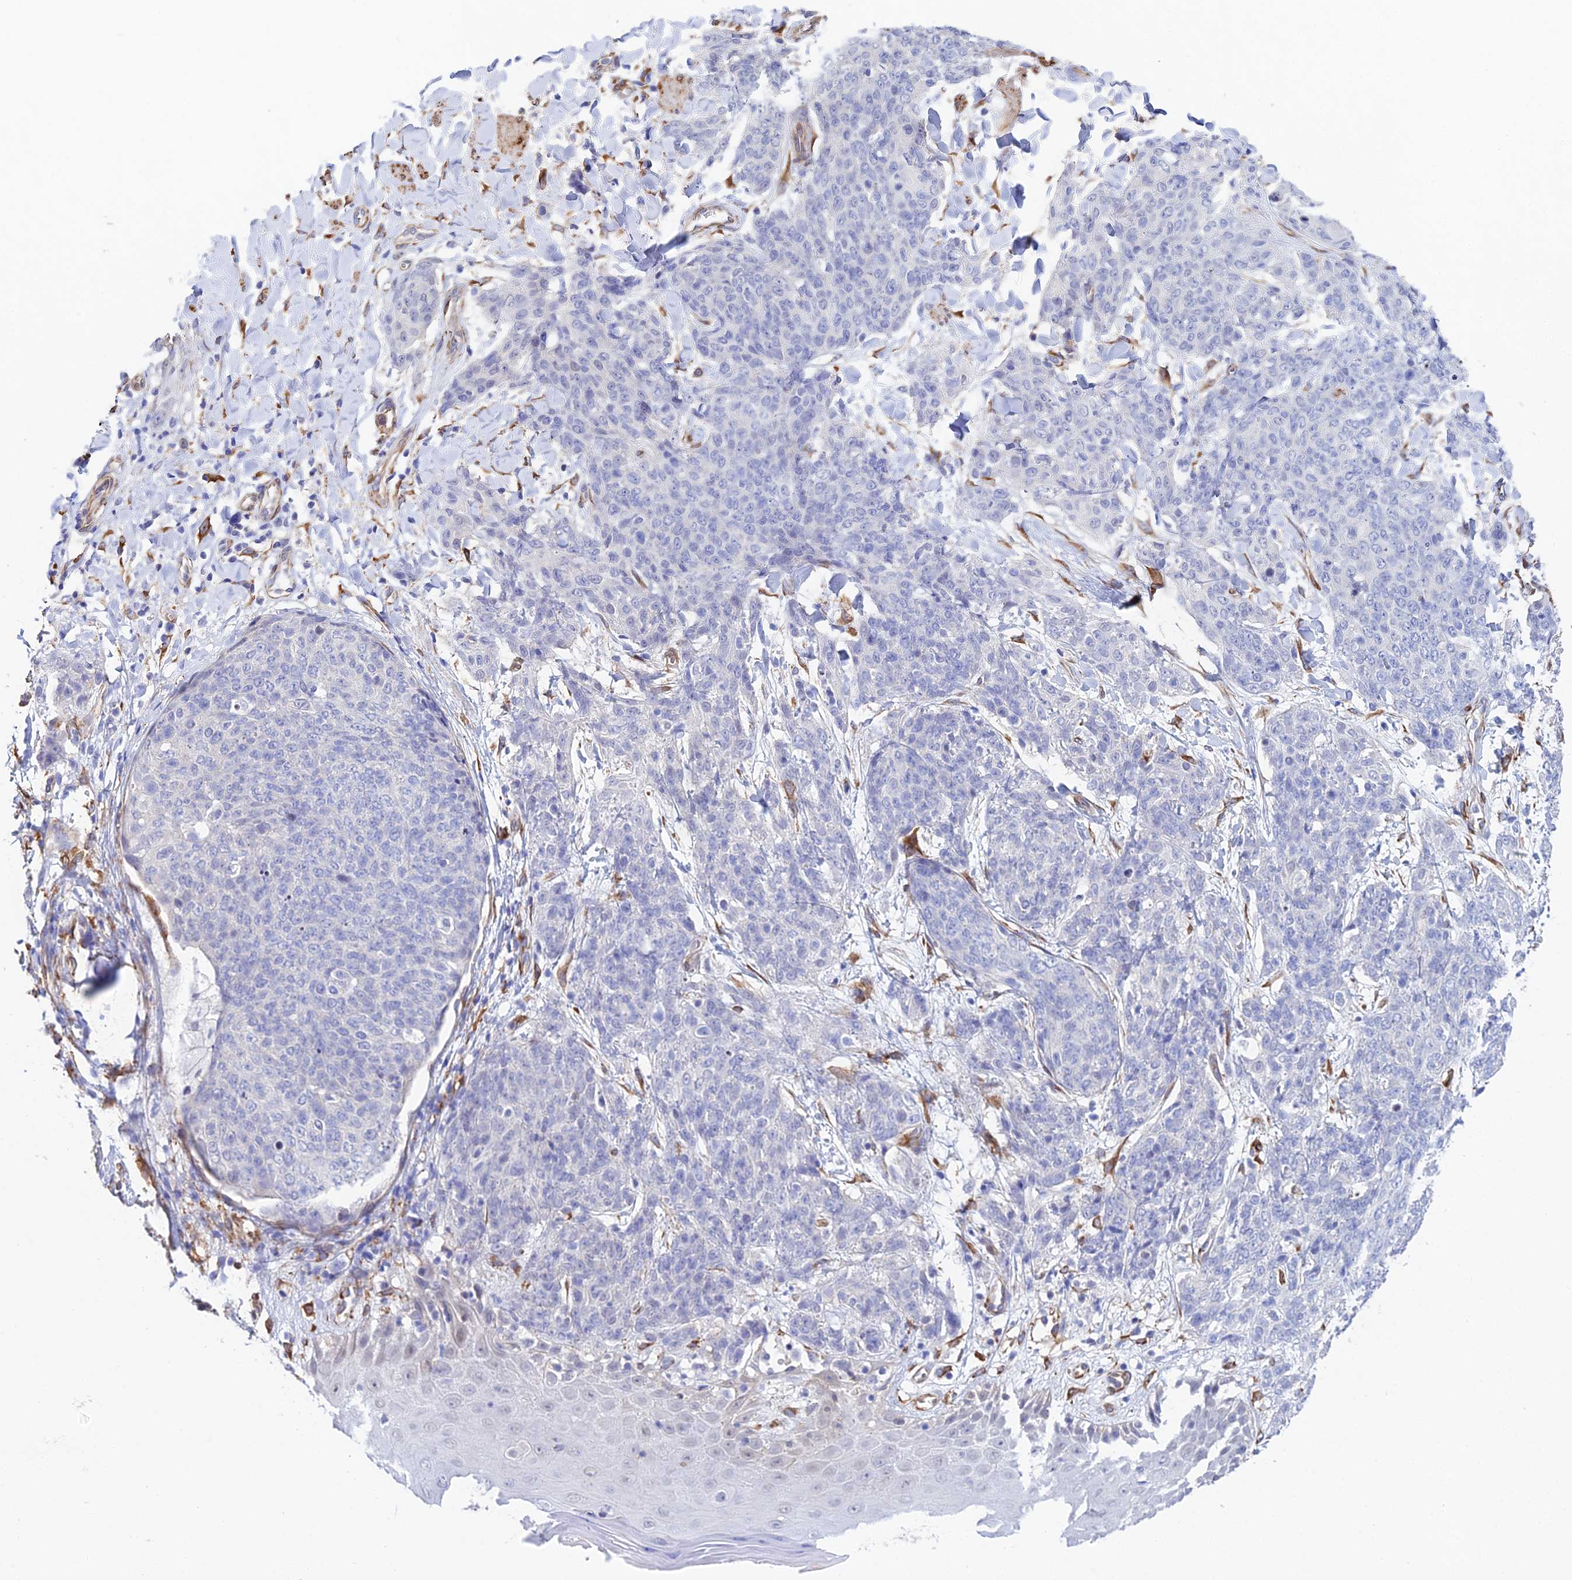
{"staining": {"intensity": "negative", "quantity": "none", "location": "none"}, "tissue": "skin cancer", "cell_type": "Tumor cells", "image_type": "cancer", "snomed": [{"axis": "morphology", "description": "Squamous cell carcinoma, NOS"}, {"axis": "topography", "description": "Skin"}, {"axis": "topography", "description": "Vulva"}], "caption": "Squamous cell carcinoma (skin) was stained to show a protein in brown. There is no significant staining in tumor cells.", "gene": "MXRA7", "patient": {"sex": "female", "age": 85}}